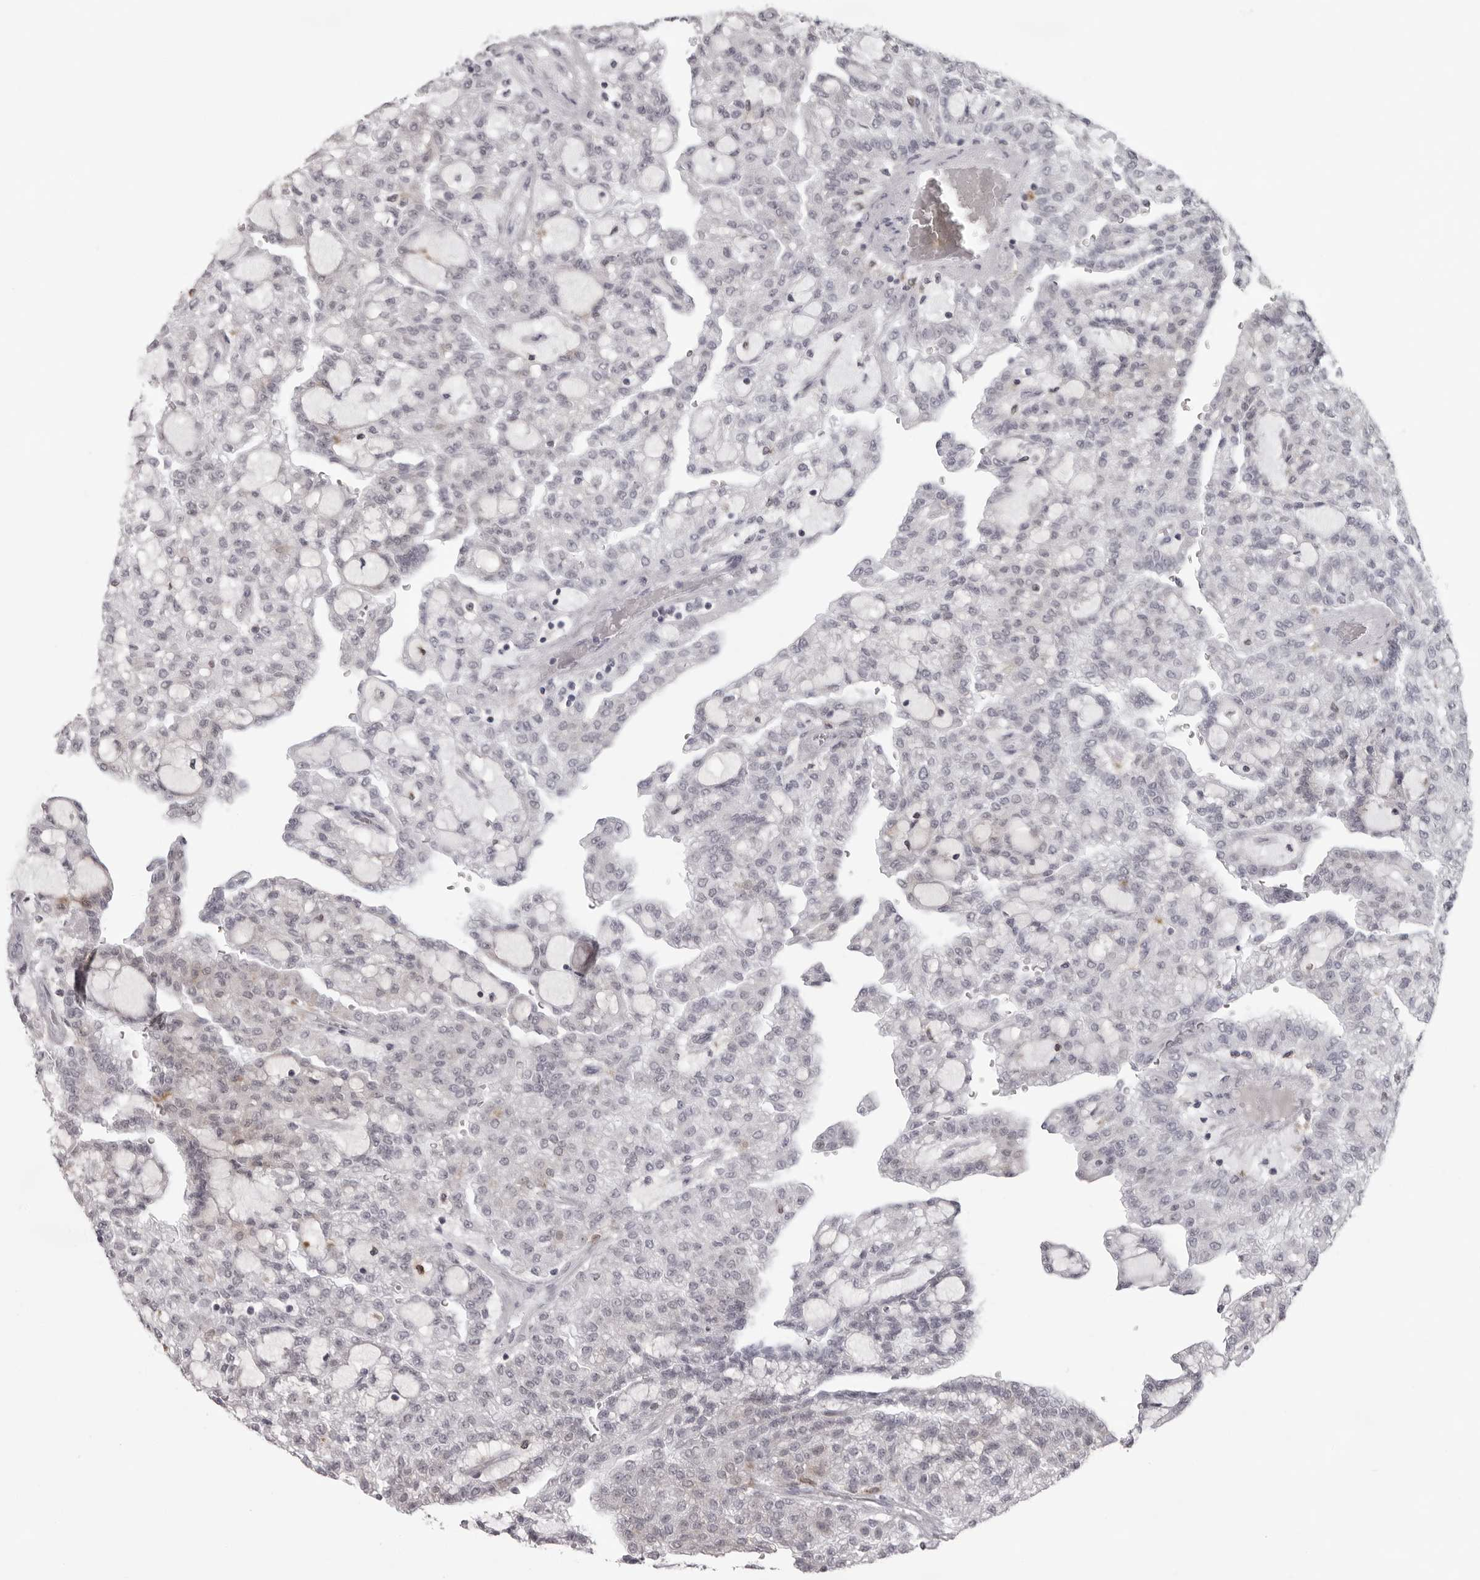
{"staining": {"intensity": "weak", "quantity": "25%-75%", "location": "cytoplasmic/membranous"}, "tissue": "renal cancer", "cell_type": "Tumor cells", "image_type": "cancer", "snomed": [{"axis": "morphology", "description": "Adenocarcinoma, NOS"}, {"axis": "topography", "description": "Kidney"}], "caption": "A micrograph of human renal adenocarcinoma stained for a protein shows weak cytoplasmic/membranous brown staining in tumor cells.", "gene": "NUDT18", "patient": {"sex": "male", "age": 63}}